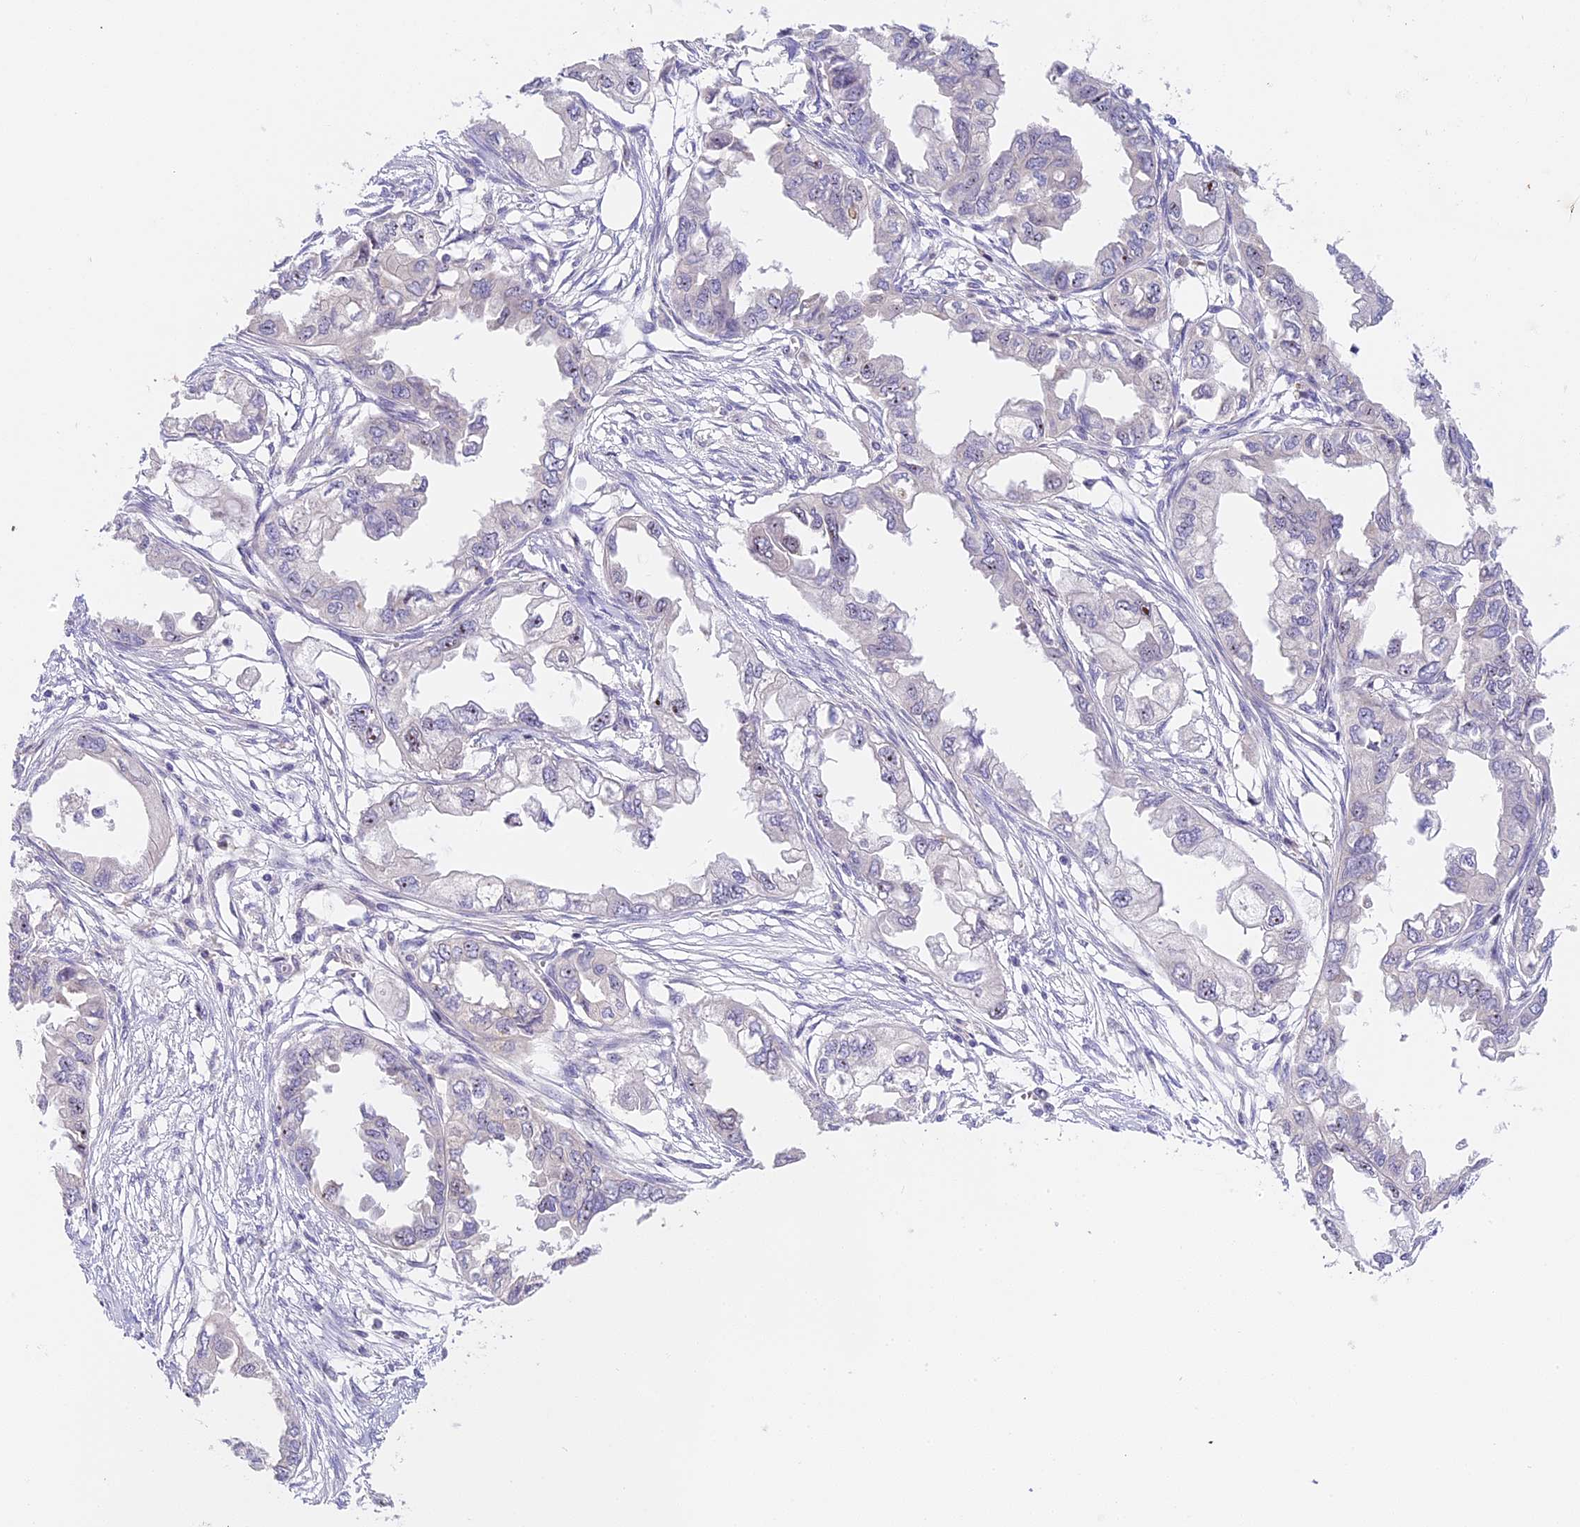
{"staining": {"intensity": "moderate", "quantity": "<25%", "location": "nuclear"}, "tissue": "endometrial cancer", "cell_type": "Tumor cells", "image_type": "cancer", "snomed": [{"axis": "morphology", "description": "Adenocarcinoma, NOS"}, {"axis": "topography", "description": "Endometrium"}], "caption": "Protein analysis of endometrial cancer tissue demonstrates moderate nuclear positivity in about <25% of tumor cells.", "gene": "RAD51", "patient": {"sex": "female", "age": 67}}